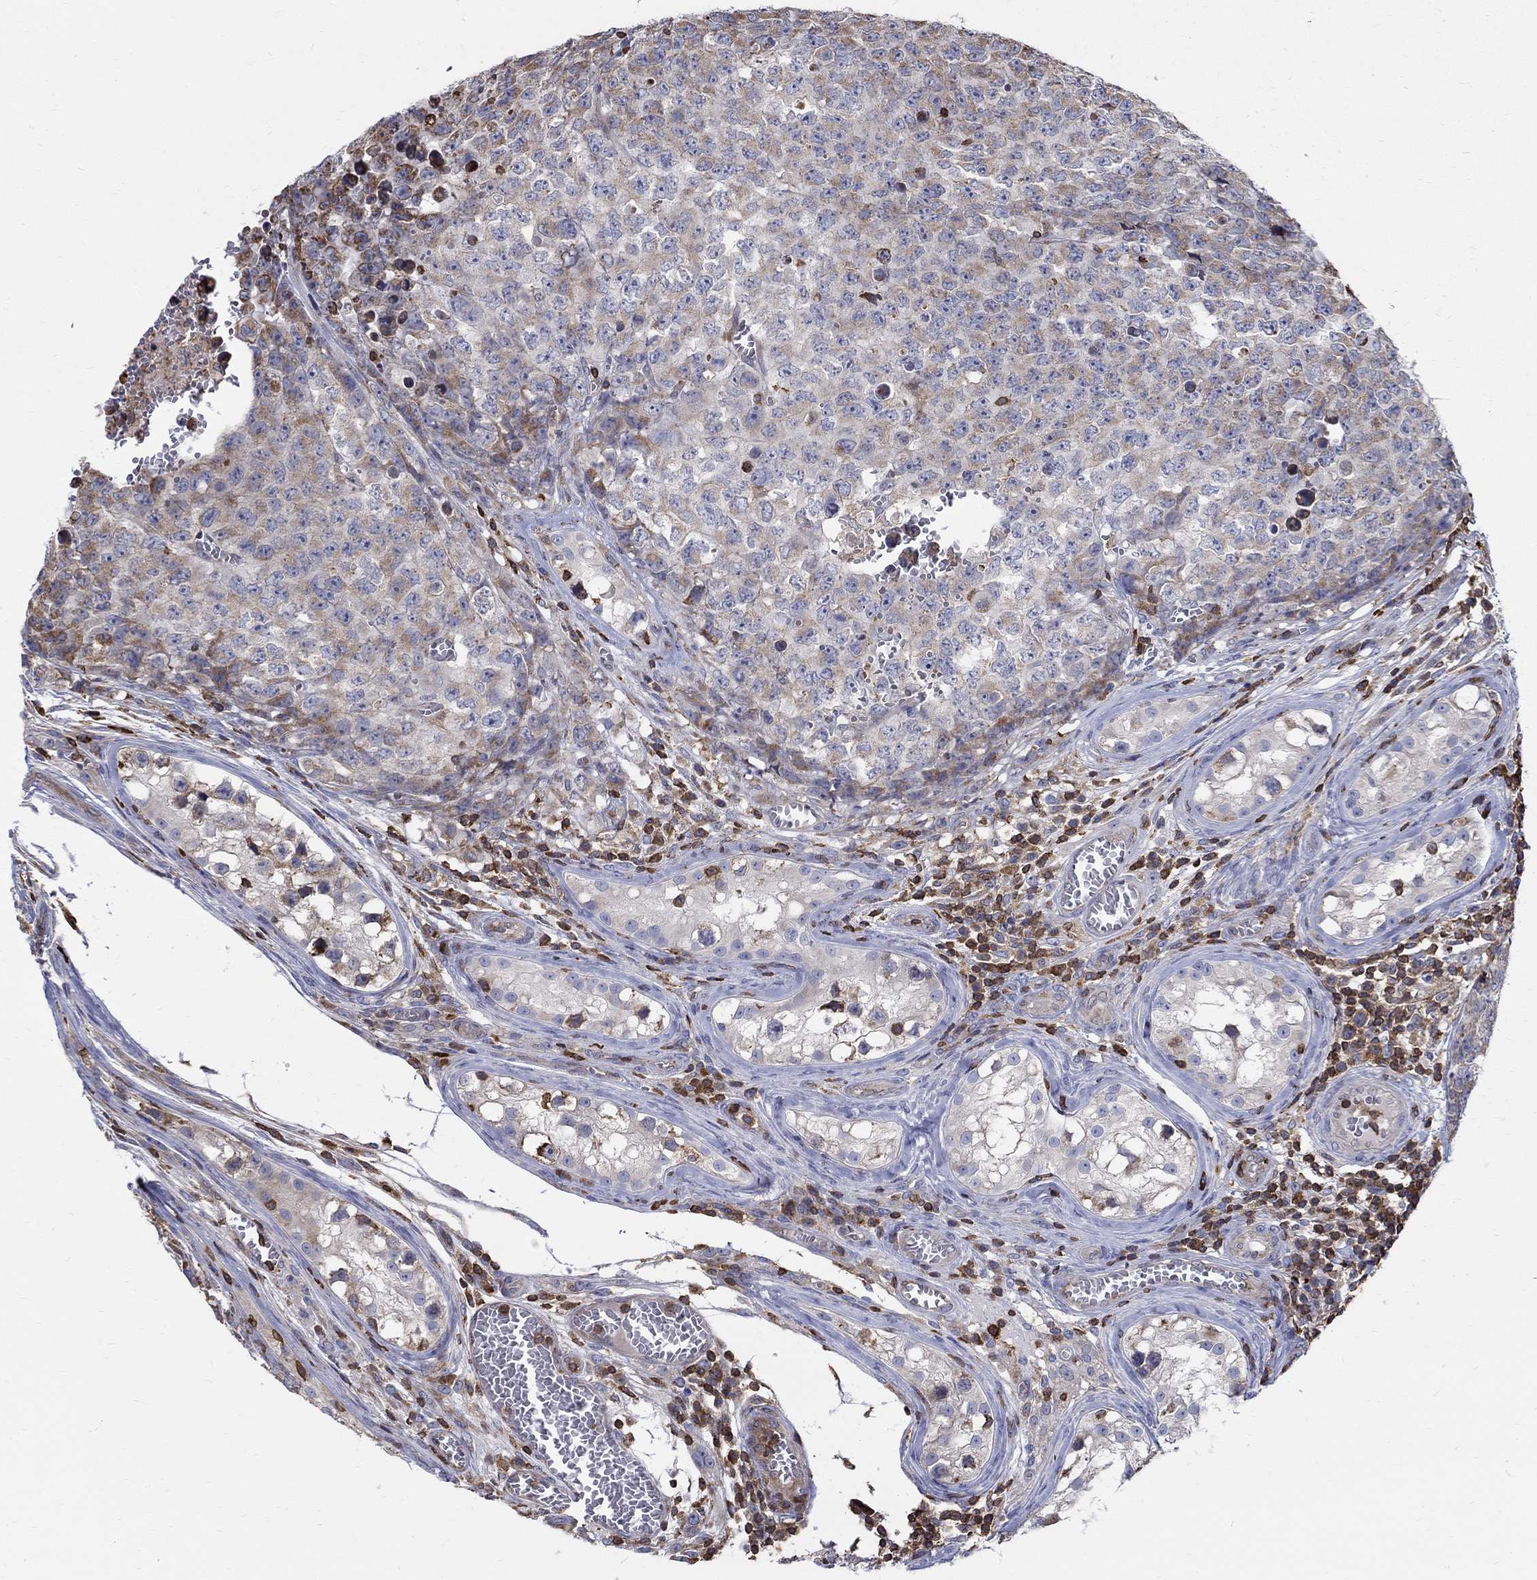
{"staining": {"intensity": "weak", "quantity": "25%-75%", "location": "cytoplasmic/membranous"}, "tissue": "testis cancer", "cell_type": "Tumor cells", "image_type": "cancer", "snomed": [{"axis": "morphology", "description": "Carcinoma, Embryonal, NOS"}, {"axis": "topography", "description": "Testis"}], "caption": "The image reveals immunohistochemical staining of testis embryonal carcinoma. There is weak cytoplasmic/membranous expression is seen in about 25%-75% of tumor cells.", "gene": "AGAP2", "patient": {"sex": "male", "age": 23}}